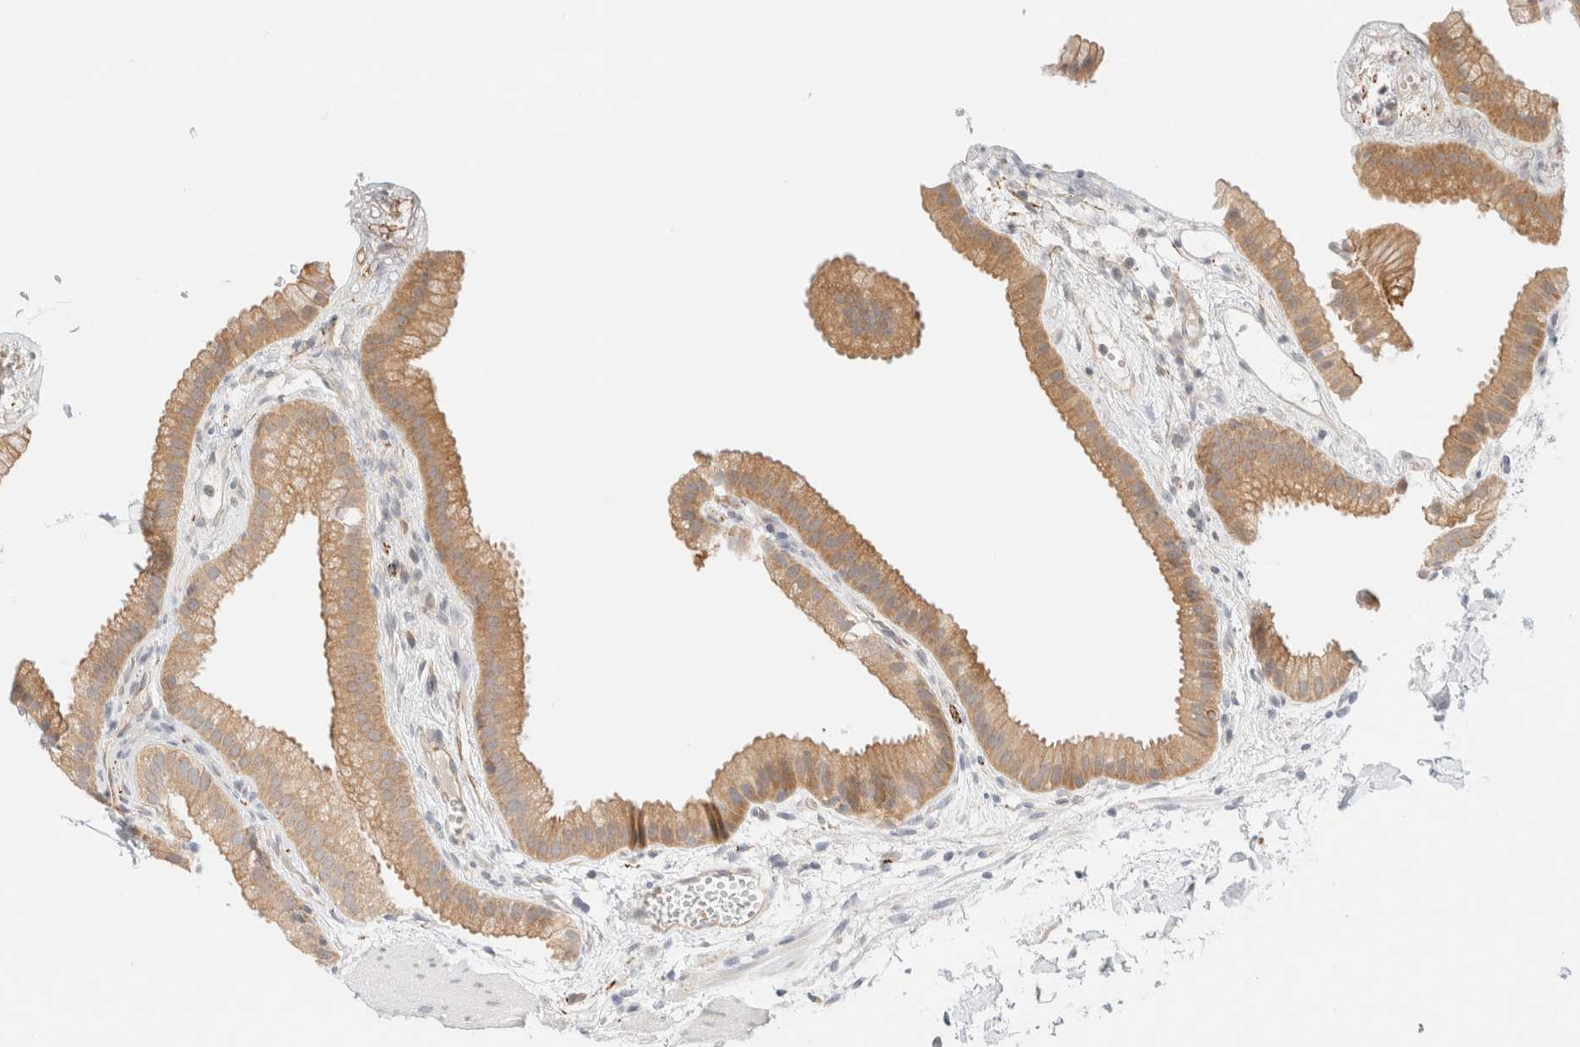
{"staining": {"intensity": "moderate", "quantity": ">75%", "location": "cytoplasmic/membranous"}, "tissue": "gallbladder", "cell_type": "Glandular cells", "image_type": "normal", "snomed": [{"axis": "morphology", "description": "Normal tissue, NOS"}, {"axis": "topography", "description": "Gallbladder"}], "caption": "A brown stain highlights moderate cytoplasmic/membranous staining of a protein in glandular cells of unremarkable gallbladder. (DAB IHC, brown staining for protein, blue staining for nuclei).", "gene": "UNC13B", "patient": {"sex": "female", "age": 64}}